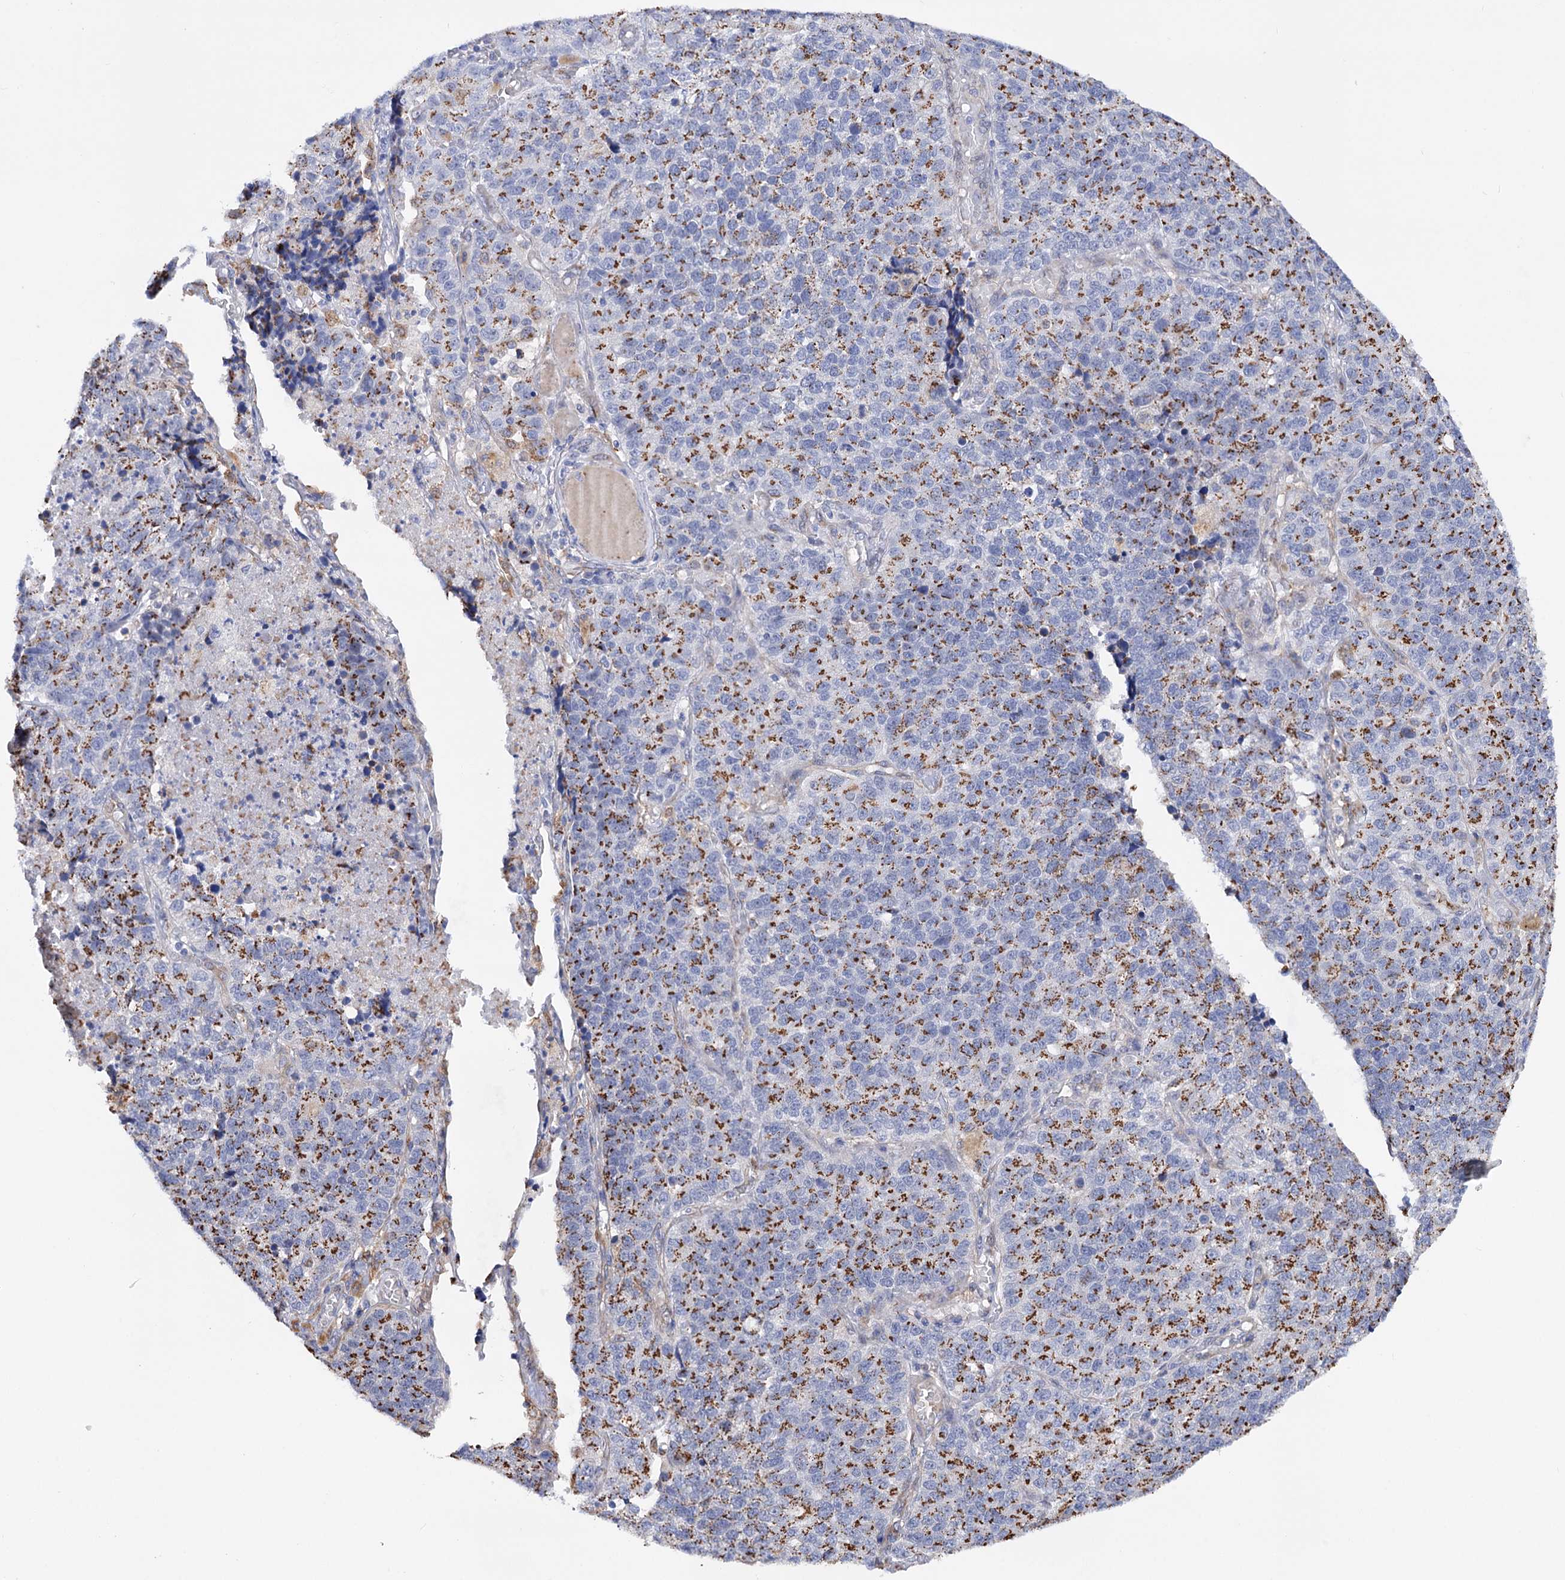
{"staining": {"intensity": "moderate", "quantity": ">75%", "location": "cytoplasmic/membranous"}, "tissue": "lung cancer", "cell_type": "Tumor cells", "image_type": "cancer", "snomed": [{"axis": "morphology", "description": "Adenocarcinoma, NOS"}, {"axis": "topography", "description": "Lung"}], "caption": "This is an image of IHC staining of lung adenocarcinoma, which shows moderate positivity in the cytoplasmic/membranous of tumor cells.", "gene": "C11orf96", "patient": {"sex": "male", "age": 49}}